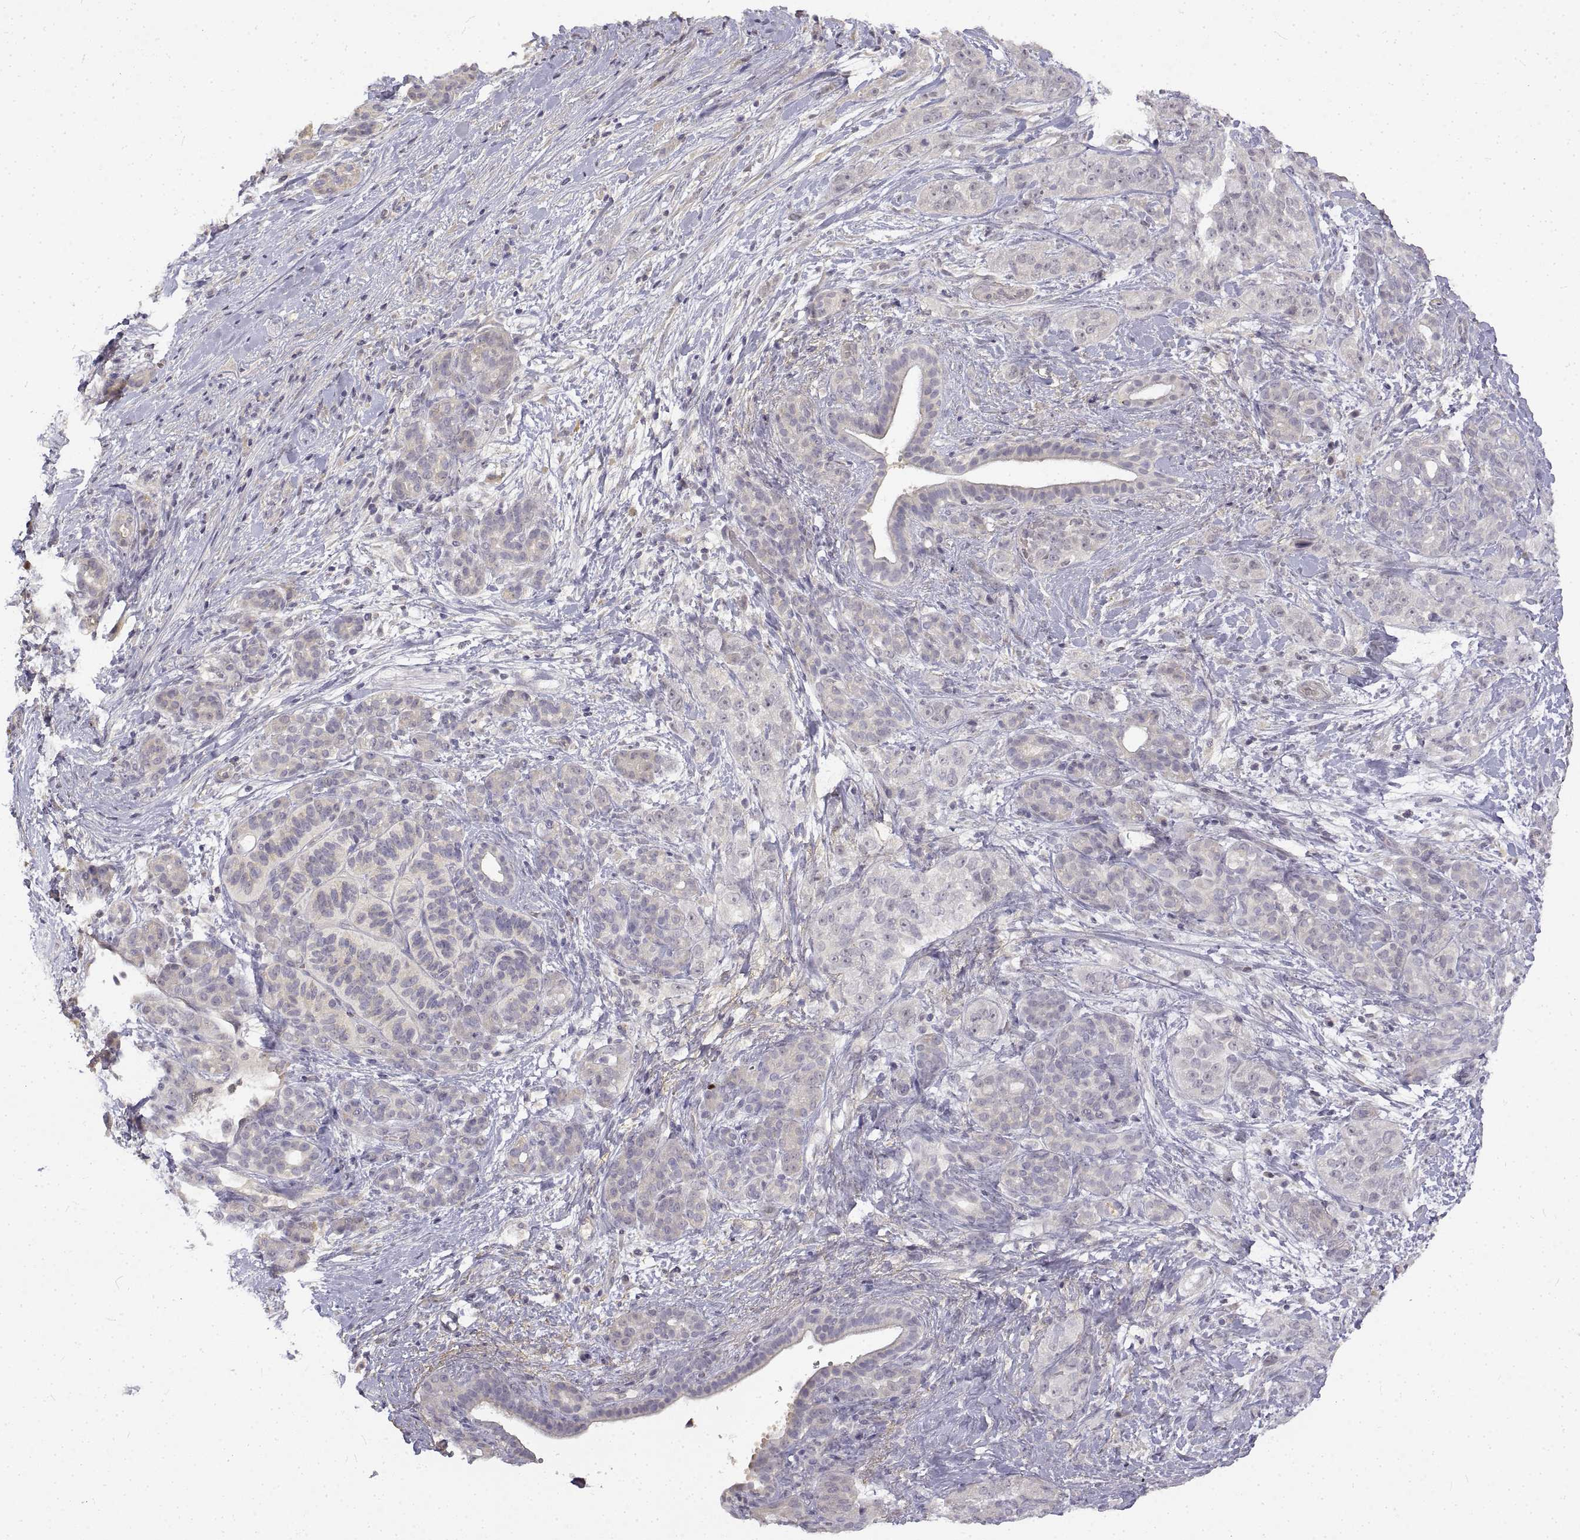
{"staining": {"intensity": "weak", "quantity": "25%-75%", "location": "cytoplasmic/membranous"}, "tissue": "pancreatic cancer", "cell_type": "Tumor cells", "image_type": "cancer", "snomed": [{"axis": "morphology", "description": "Adenocarcinoma, NOS"}, {"axis": "topography", "description": "Pancreas"}], "caption": "Protein analysis of pancreatic cancer (adenocarcinoma) tissue shows weak cytoplasmic/membranous staining in approximately 25%-75% of tumor cells.", "gene": "ANO2", "patient": {"sex": "male", "age": 44}}